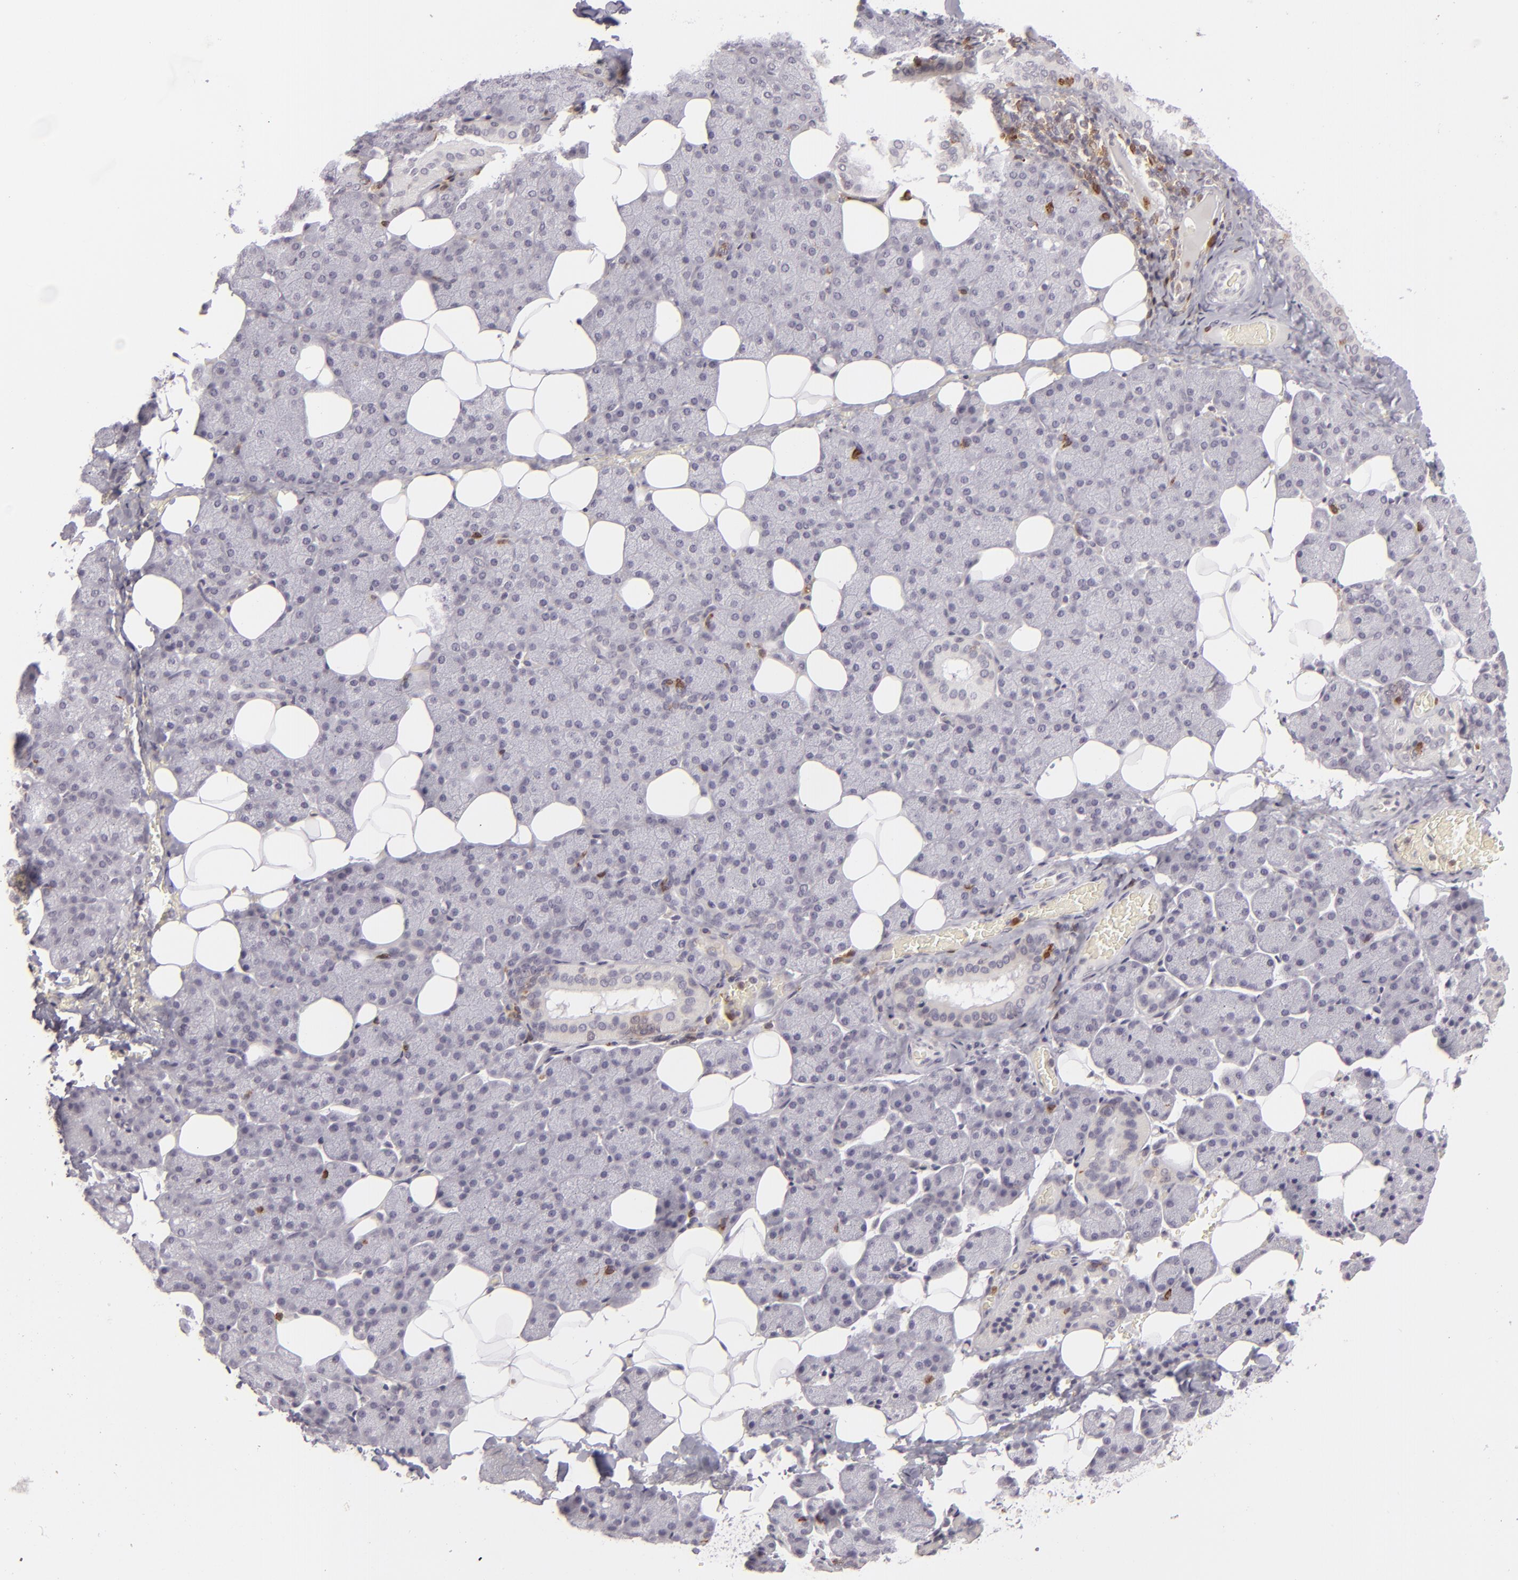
{"staining": {"intensity": "negative", "quantity": "none", "location": "none"}, "tissue": "salivary gland", "cell_type": "Glandular cells", "image_type": "normal", "snomed": [{"axis": "morphology", "description": "Normal tissue, NOS"}, {"axis": "topography", "description": "Lymph node"}, {"axis": "topography", "description": "Salivary gland"}], "caption": "The photomicrograph reveals no staining of glandular cells in benign salivary gland.", "gene": "APOBEC3G", "patient": {"sex": "male", "age": 8}}